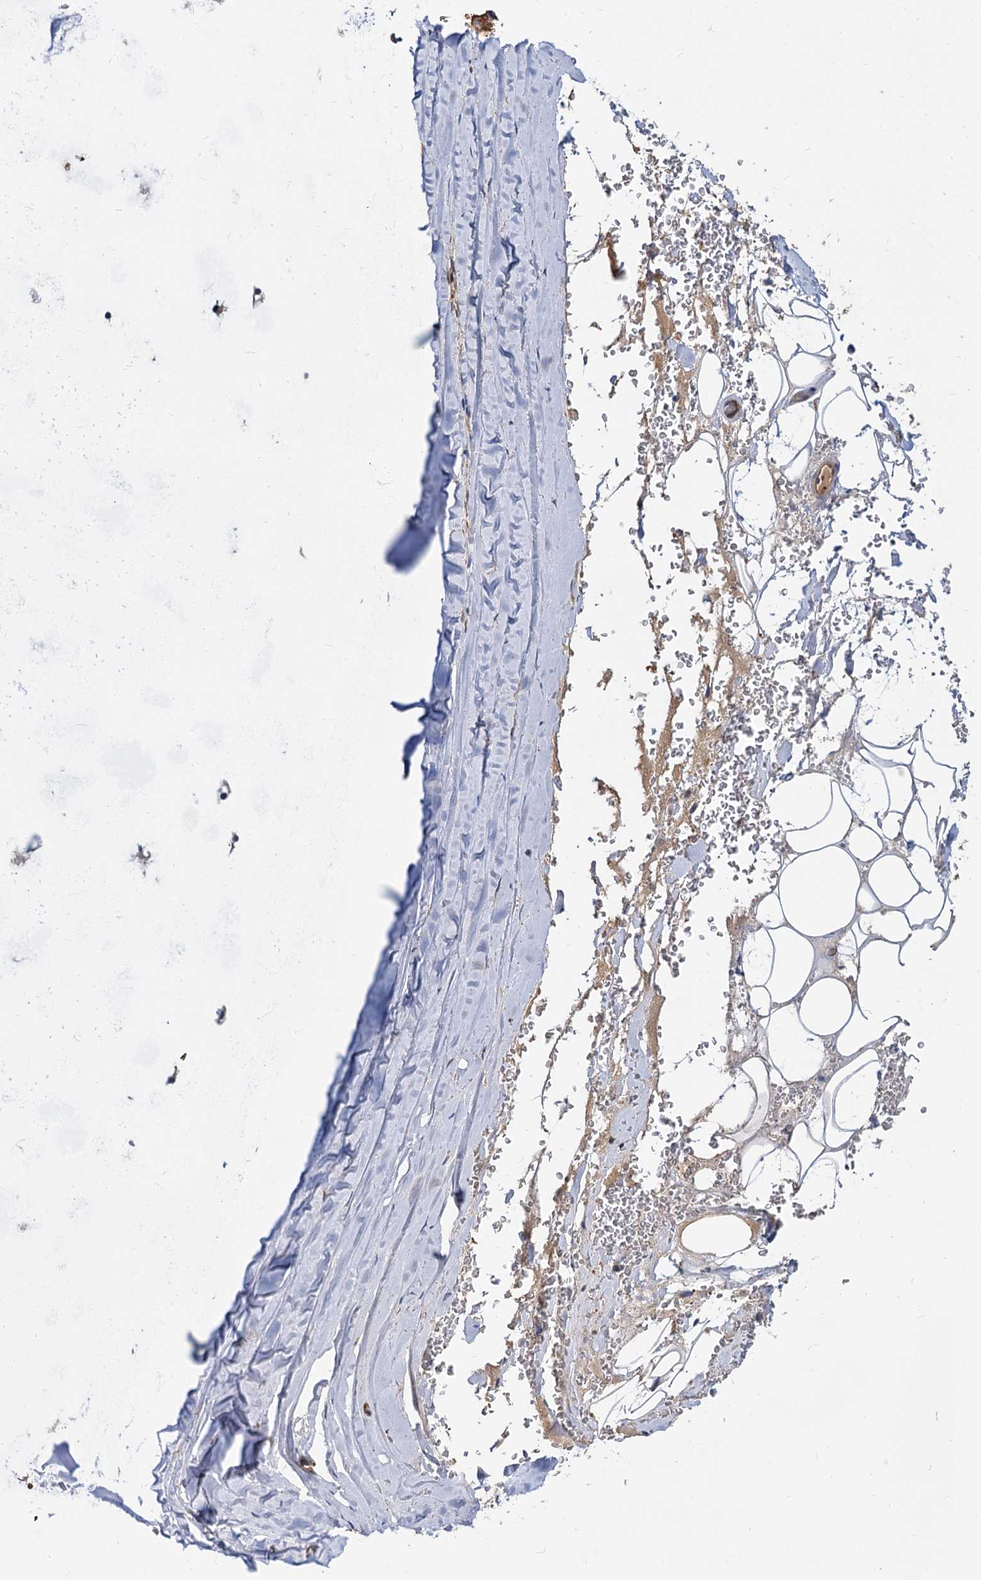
{"staining": {"intensity": "moderate", "quantity": "25%-75%", "location": "cytoplasmic/membranous"}, "tissue": "adipose tissue", "cell_type": "Adipocytes", "image_type": "normal", "snomed": [{"axis": "morphology", "description": "Normal tissue, NOS"}, {"axis": "topography", "description": "Cartilage tissue"}], "caption": "This is a photomicrograph of IHC staining of benign adipose tissue, which shows moderate staining in the cytoplasmic/membranous of adipocytes.", "gene": "SNX15", "patient": {"sex": "female", "age": 63}}